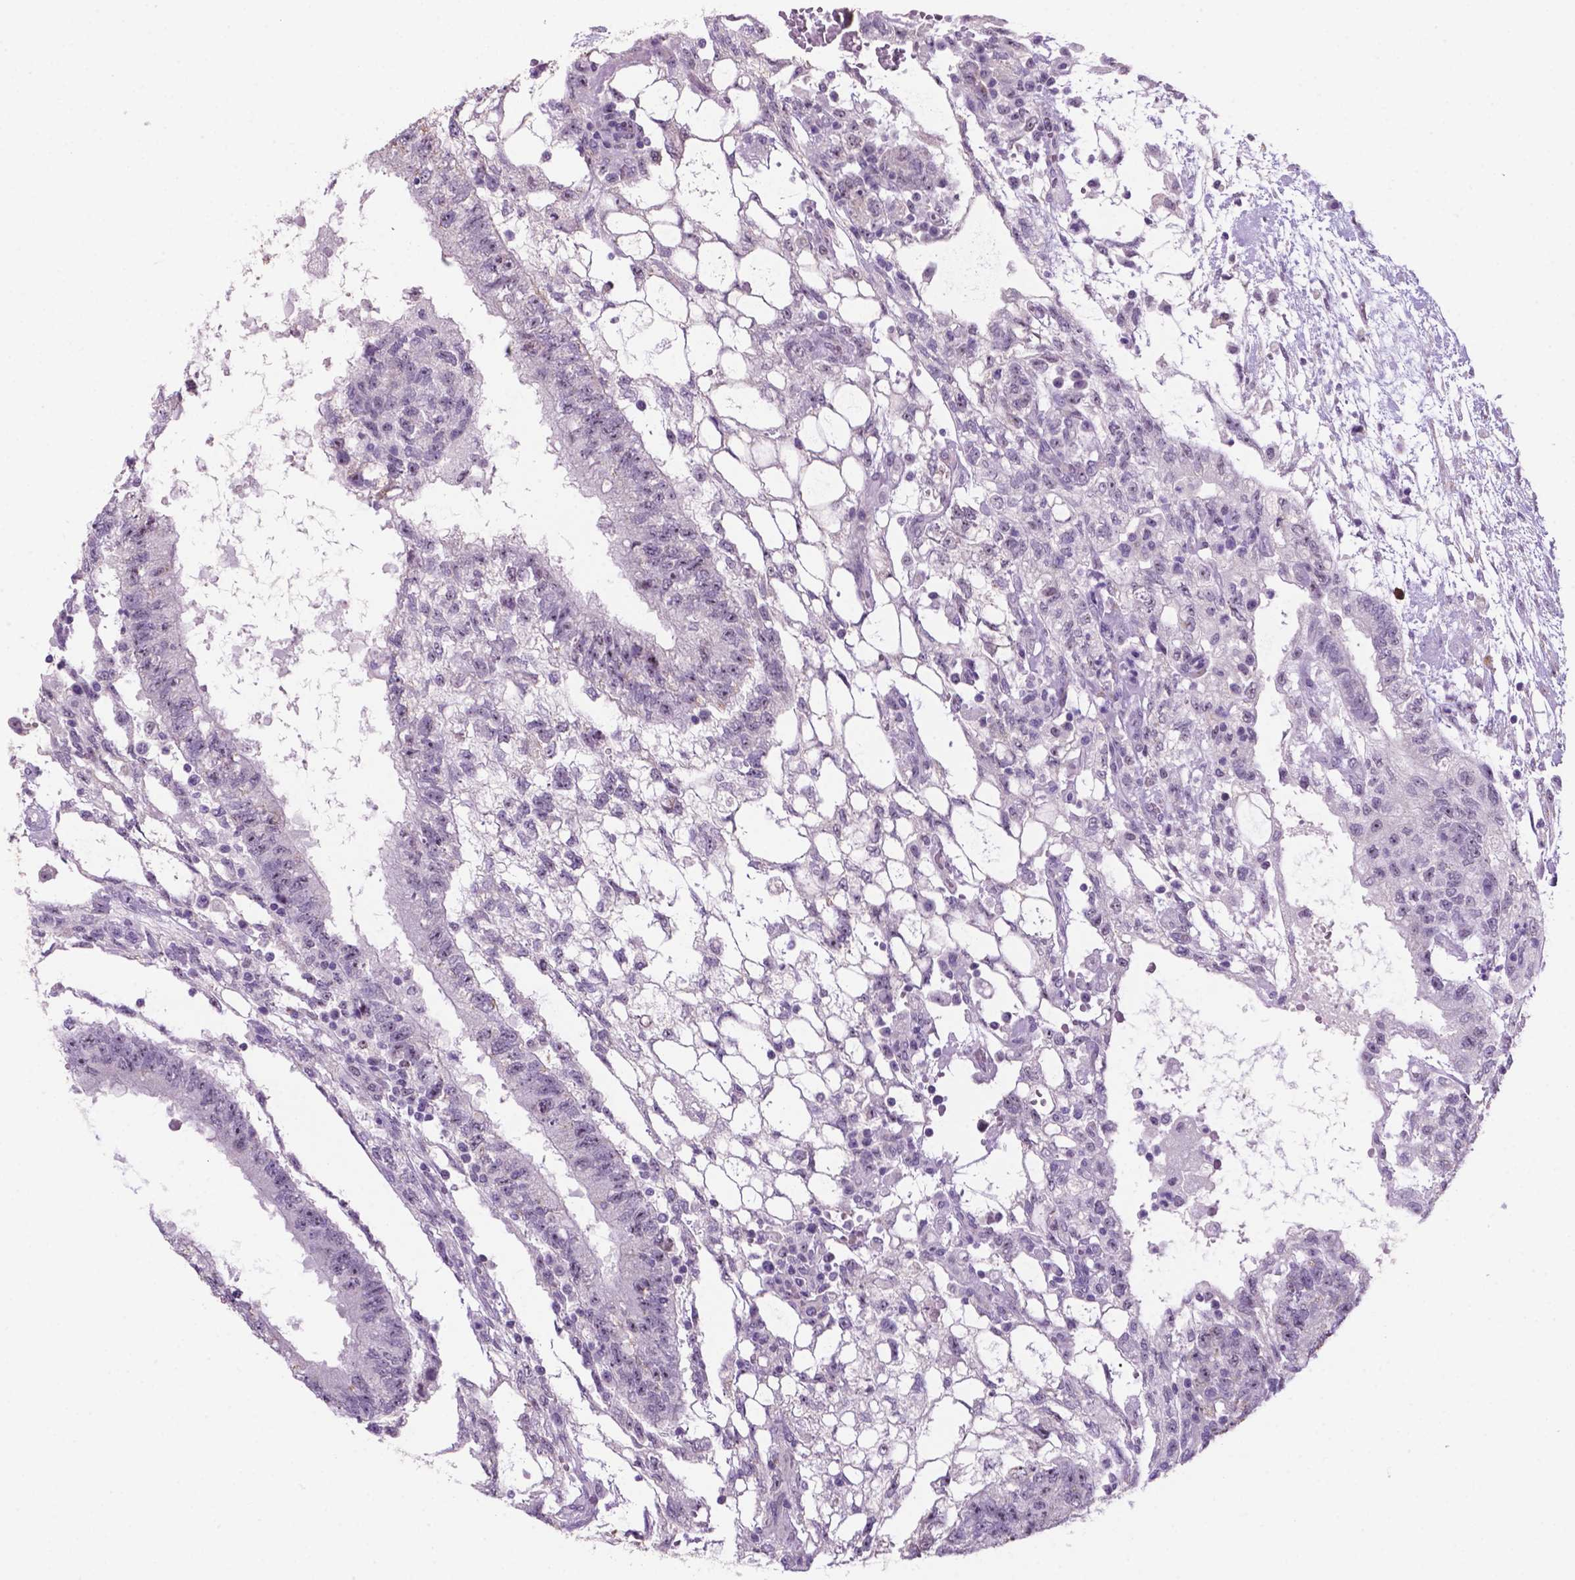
{"staining": {"intensity": "weak", "quantity": "25%-75%", "location": "nuclear"}, "tissue": "testis cancer", "cell_type": "Tumor cells", "image_type": "cancer", "snomed": [{"axis": "morphology", "description": "Carcinoma, Embryonal, NOS"}, {"axis": "topography", "description": "Testis"}], "caption": "Brown immunohistochemical staining in human testis cancer shows weak nuclear expression in approximately 25%-75% of tumor cells. (DAB IHC, brown staining for protein, blue staining for nuclei).", "gene": "C18orf21", "patient": {"sex": "male", "age": 32}}